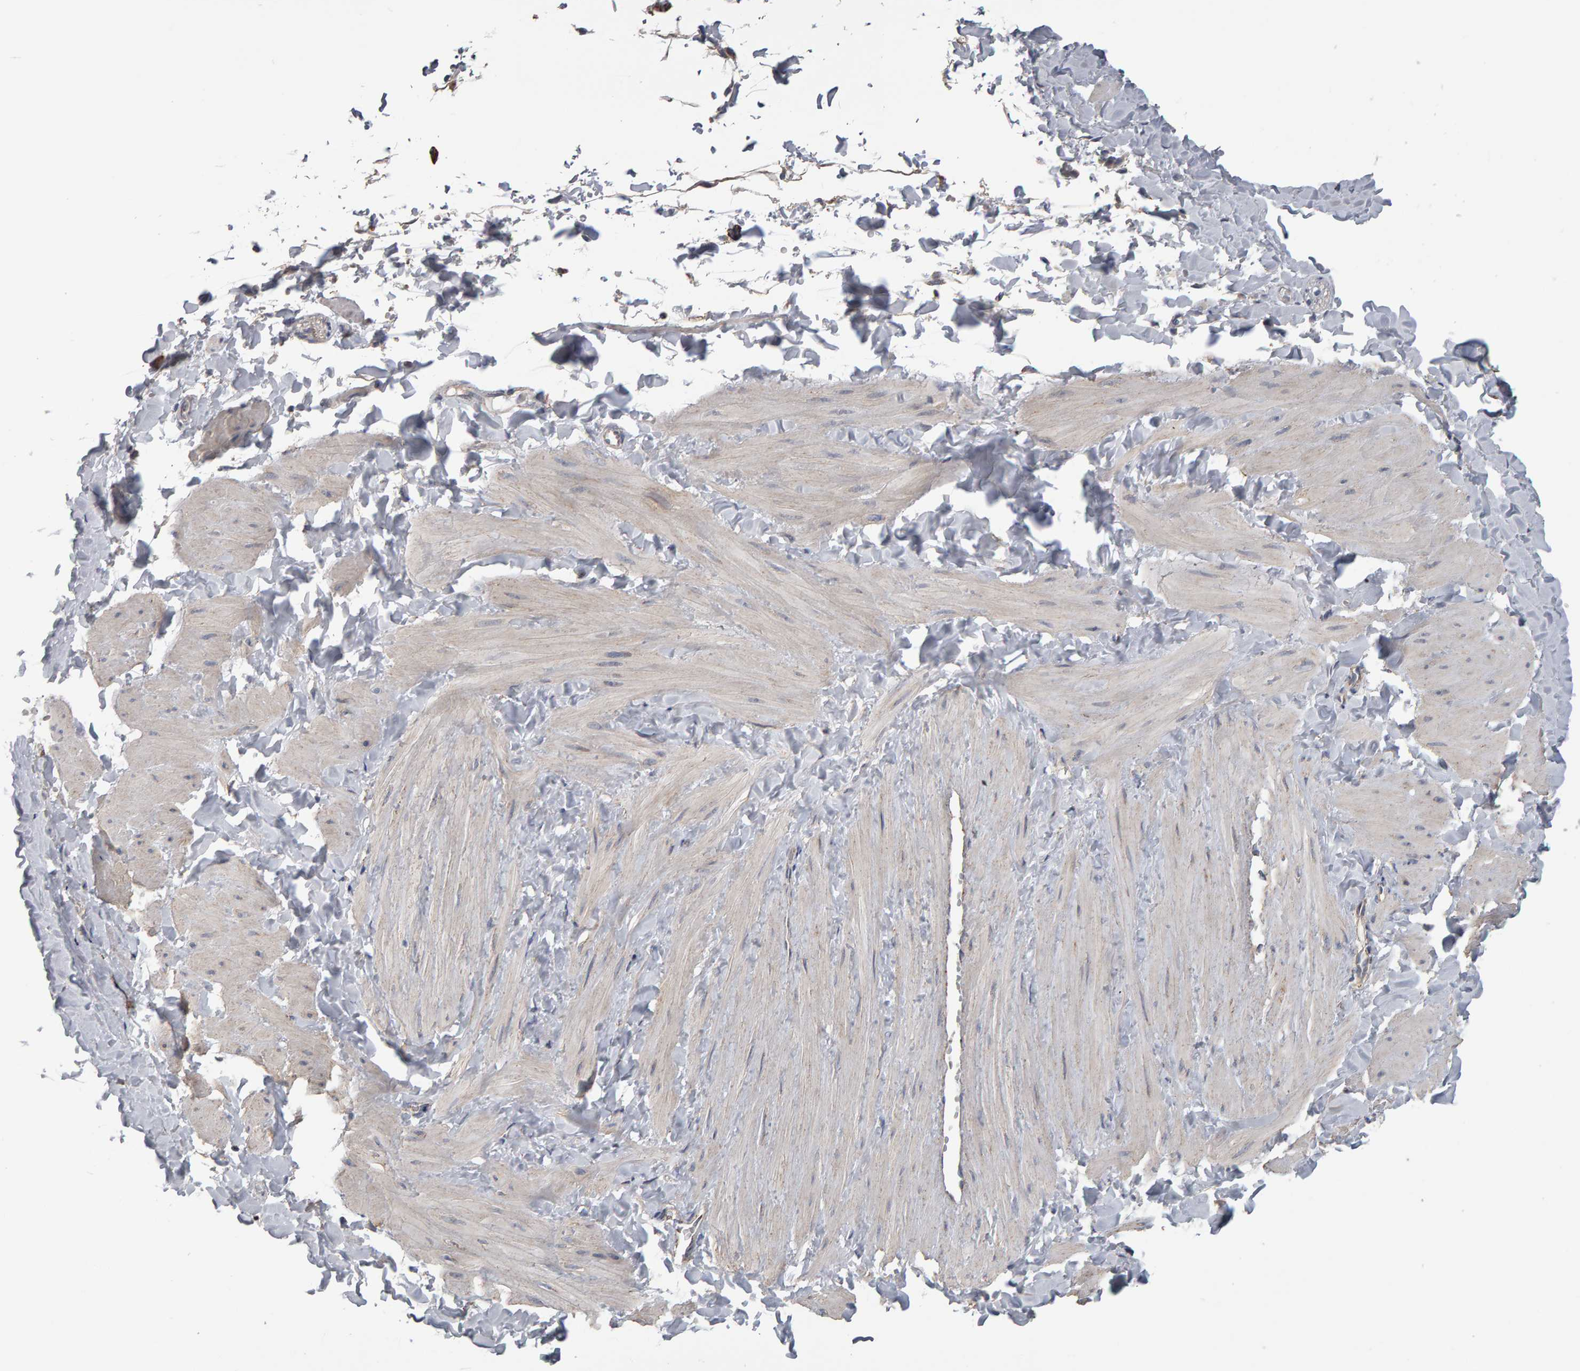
{"staining": {"intensity": "moderate", "quantity": ">75%", "location": "cytoplasmic/membranous"}, "tissue": "soft tissue", "cell_type": "Fibroblasts", "image_type": "normal", "snomed": [{"axis": "morphology", "description": "Normal tissue, NOS"}, {"axis": "topography", "description": "Adipose tissue"}, {"axis": "topography", "description": "Vascular tissue"}, {"axis": "topography", "description": "Peripheral nerve tissue"}], "caption": "Unremarkable soft tissue demonstrates moderate cytoplasmic/membranous positivity in about >75% of fibroblasts, visualized by immunohistochemistry. The staining was performed using DAB, with brown indicating positive protein expression. Nuclei are stained blue with hematoxylin.", "gene": "TOM1L1", "patient": {"sex": "male", "age": 25}}